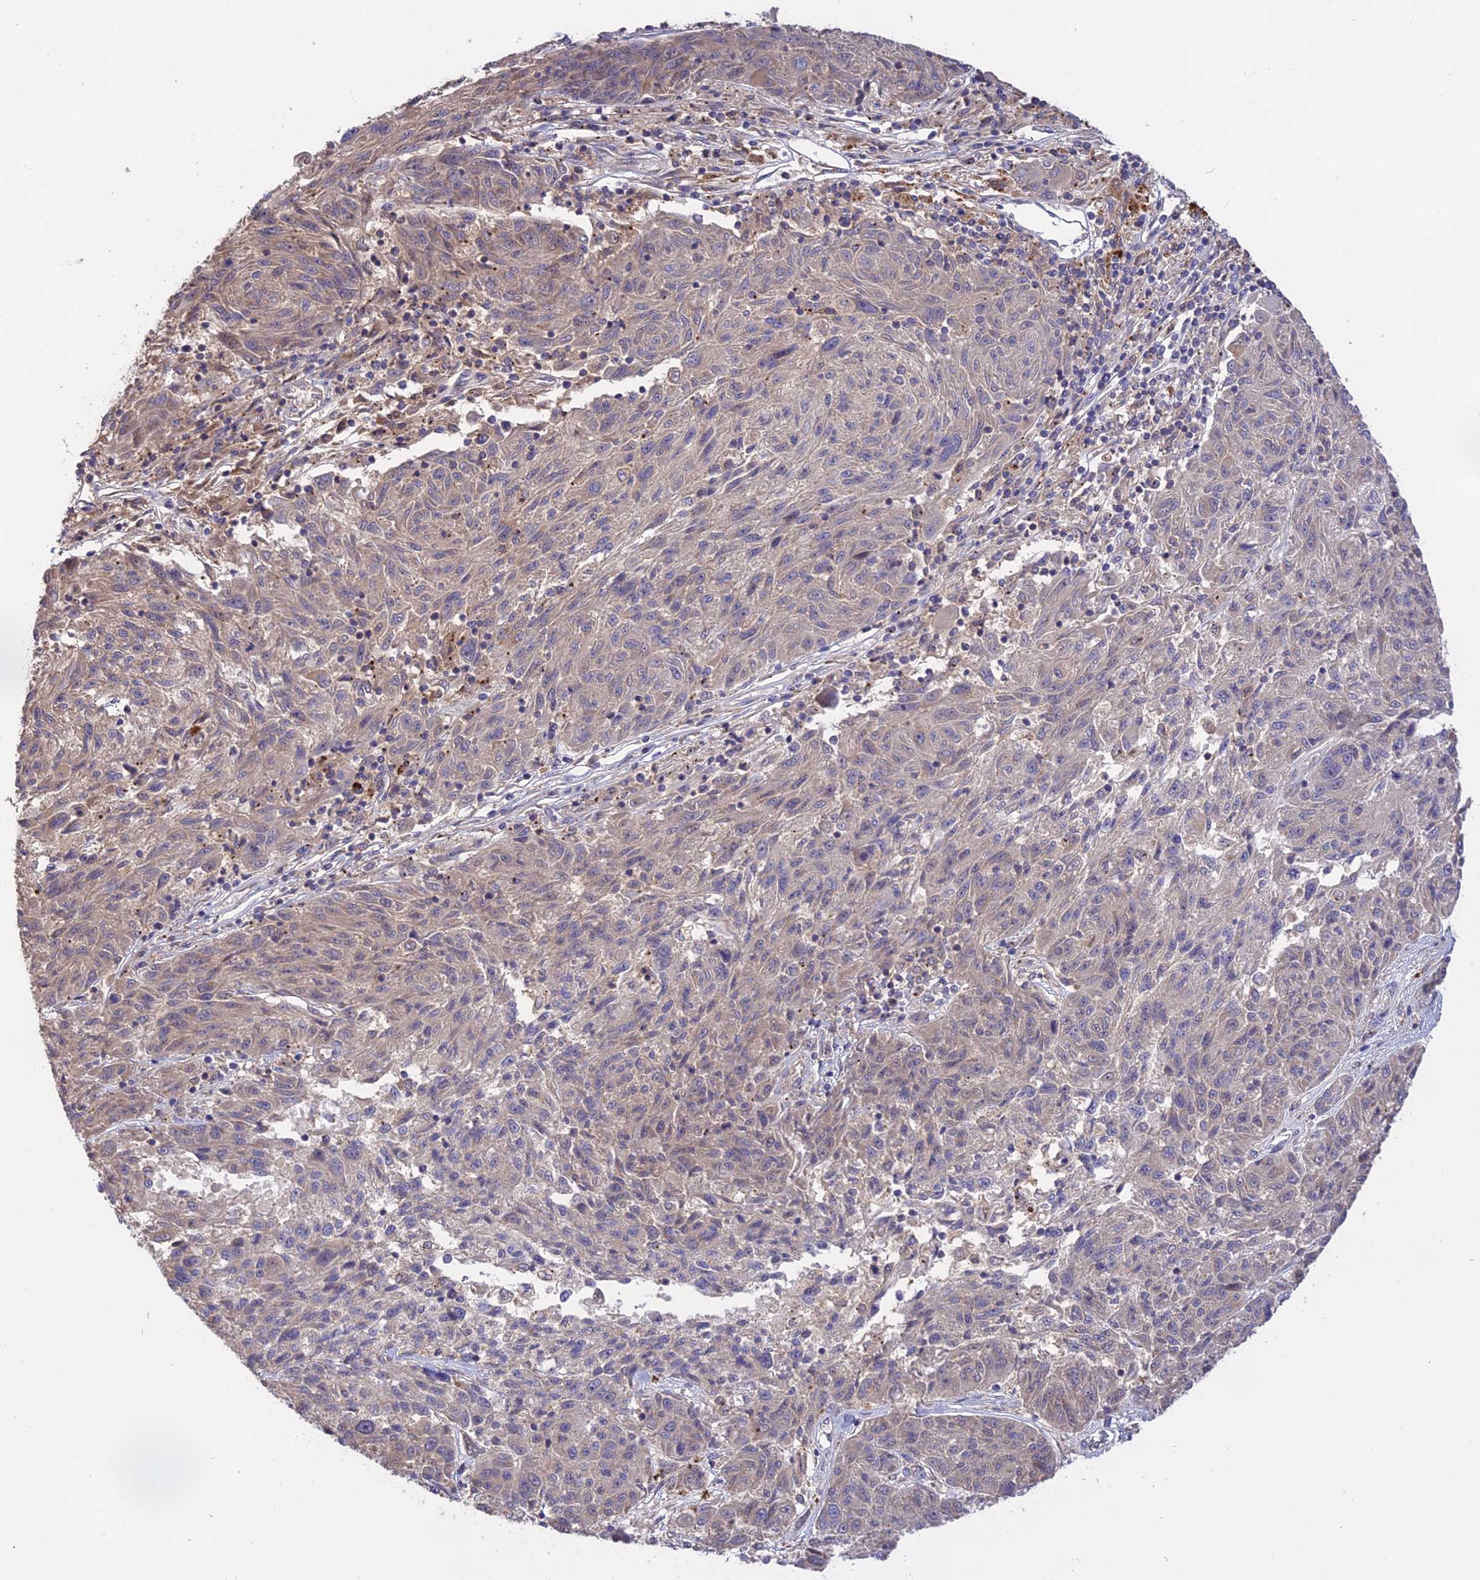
{"staining": {"intensity": "weak", "quantity": "<25%", "location": "cytoplasmic/membranous"}, "tissue": "melanoma", "cell_type": "Tumor cells", "image_type": "cancer", "snomed": [{"axis": "morphology", "description": "Malignant melanoma, NOS"}, {"axis": "topography", "description": "Skin"}], "caption": "Immunohistochemical staining of human malignant melanoma demonstrates no significant positivity in tumor cells. The staining was performed using DAB to visualize the protein expression in brown, while the nuclei were stained in blue with hematoxylin (Magnification: 20x).", "gene": "NUDT8", "patient": {"sex": "male", "age": 53}}